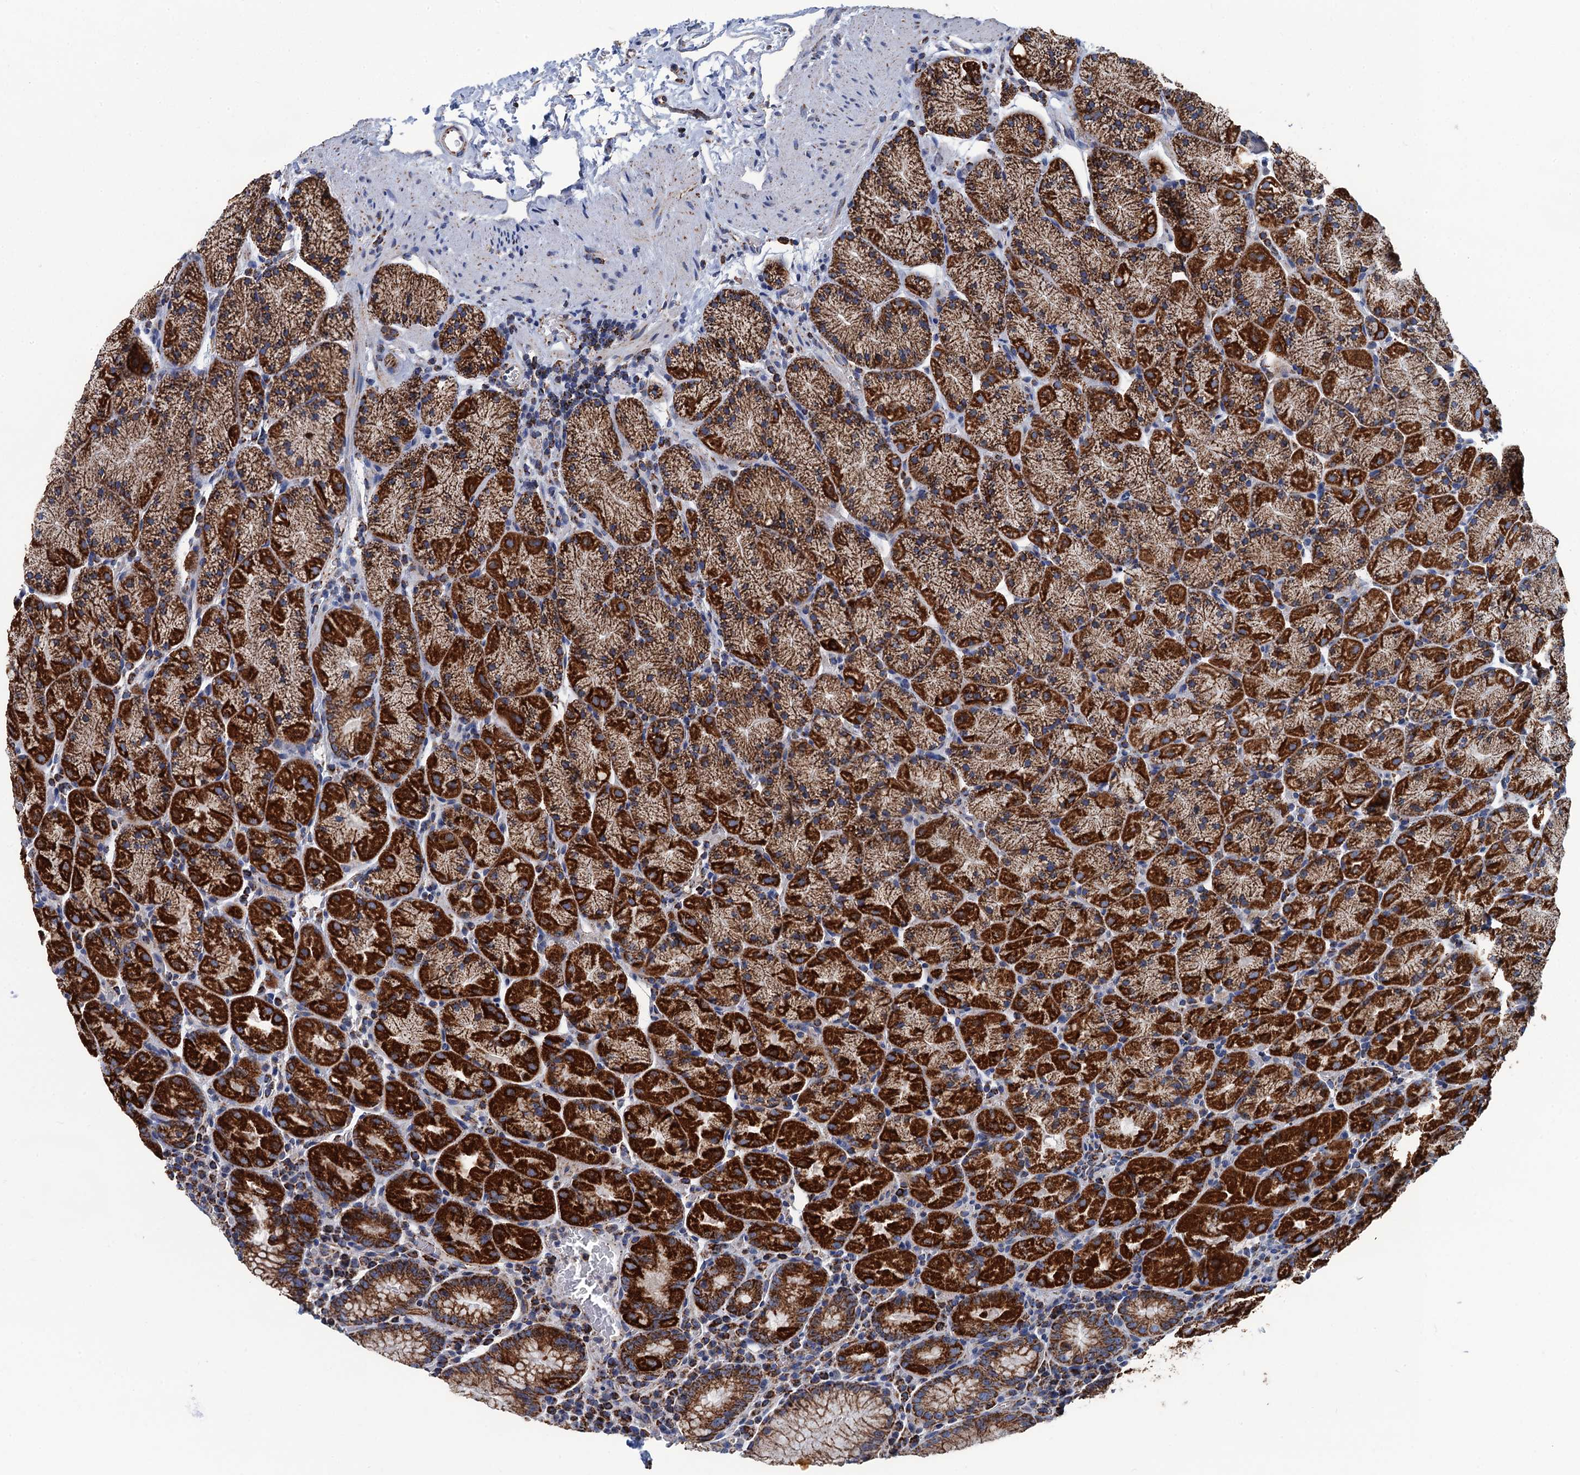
{"staining": {"intensity": "strong", "quantity": ">75%", "location": "cytoplasmic/membranous"}, "tissue": "stomach", "cell_type": "Glandular cells", "image_type": "normal", "snomed": [{"axis": "morphology", "description": "Normal tissue, NOS"}, {"axis": "topography", "description": "Stomach, upper"}, {"axis": "topography", "description": "Stomach, lower"}], "caption": "This image displays benign stomach stained with immunohistochemistry (IHC) to label a protein in brown. The cytoplasmic/membranous of glandular cells show strong positivity for the protein. Nuclei are counter-stained blue.", "gene": "IVD", "patient": {"sex": "male", "age": 80}}